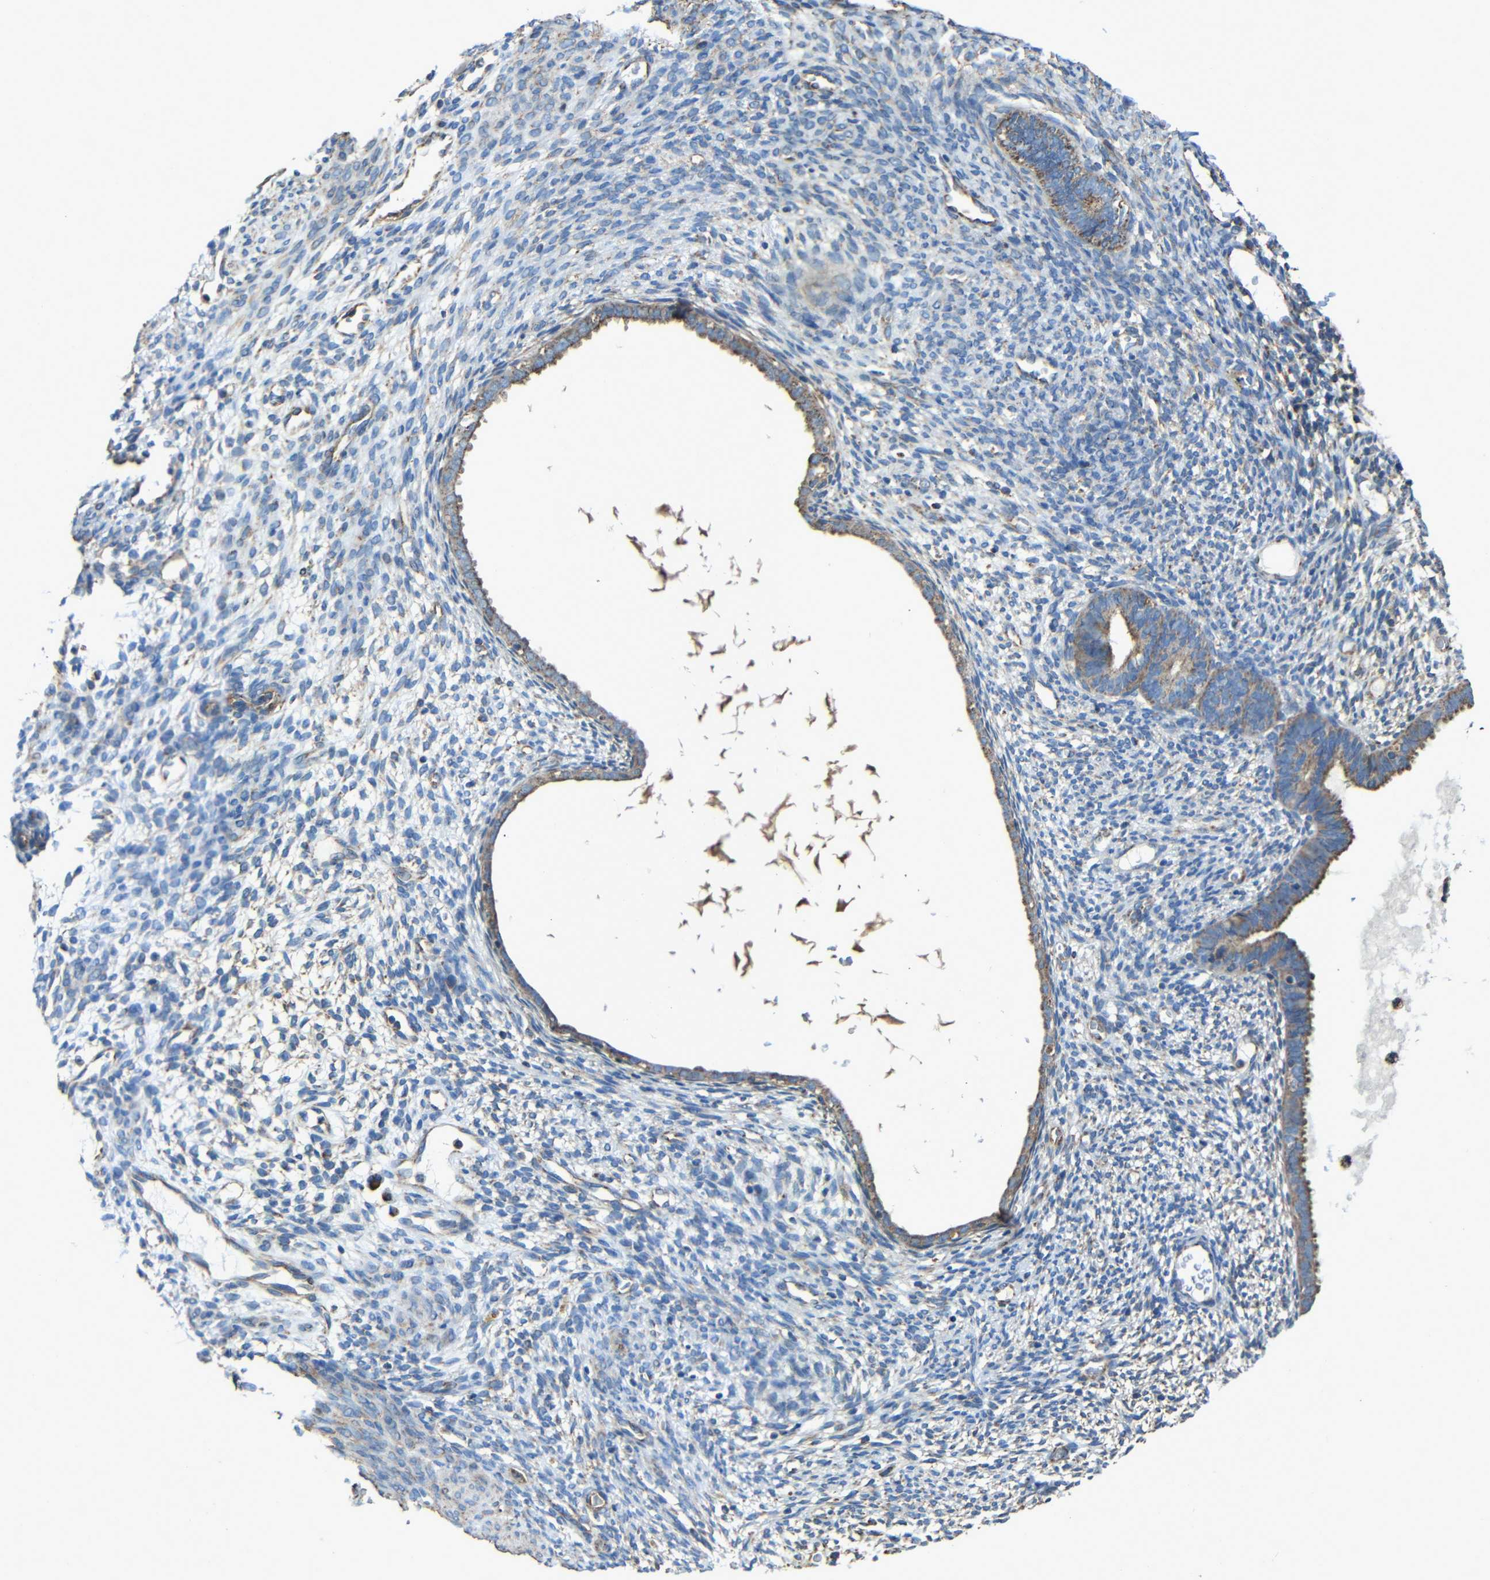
{"staining": {"intensity": "weak", "quantity": ">75%", "location": "cytoplasmic/membranous"}, "tissue": "endometrium", "cell_type": "Cells in endometrial stroma", "image_type": "normal", "snomed": [{"axis": "morphology", "description": "Normal tissue, NOS"}, {"axis": "morphology", "description": "Atrophy, NOS"}, {"axis": "topography", "description": "Uterus"}, {"axis": "topography", "description": "Endometrium"}], "caption": "Immunohistochemistry (IHC) of unremarkable endometrium demonstrates low levels of weak cytoplasmic/membranous expression in approximately >75% of cells in endometrial stroma. The staining was performed using DAB (3,3'-diaminobenzidine) to visualize the protein expression in brown, while the nuclei were stained in blue with hematoxylin (Magnification: 20x).", "gene": "INTS6L", "patient": {"sex": "female", "age": 68}}